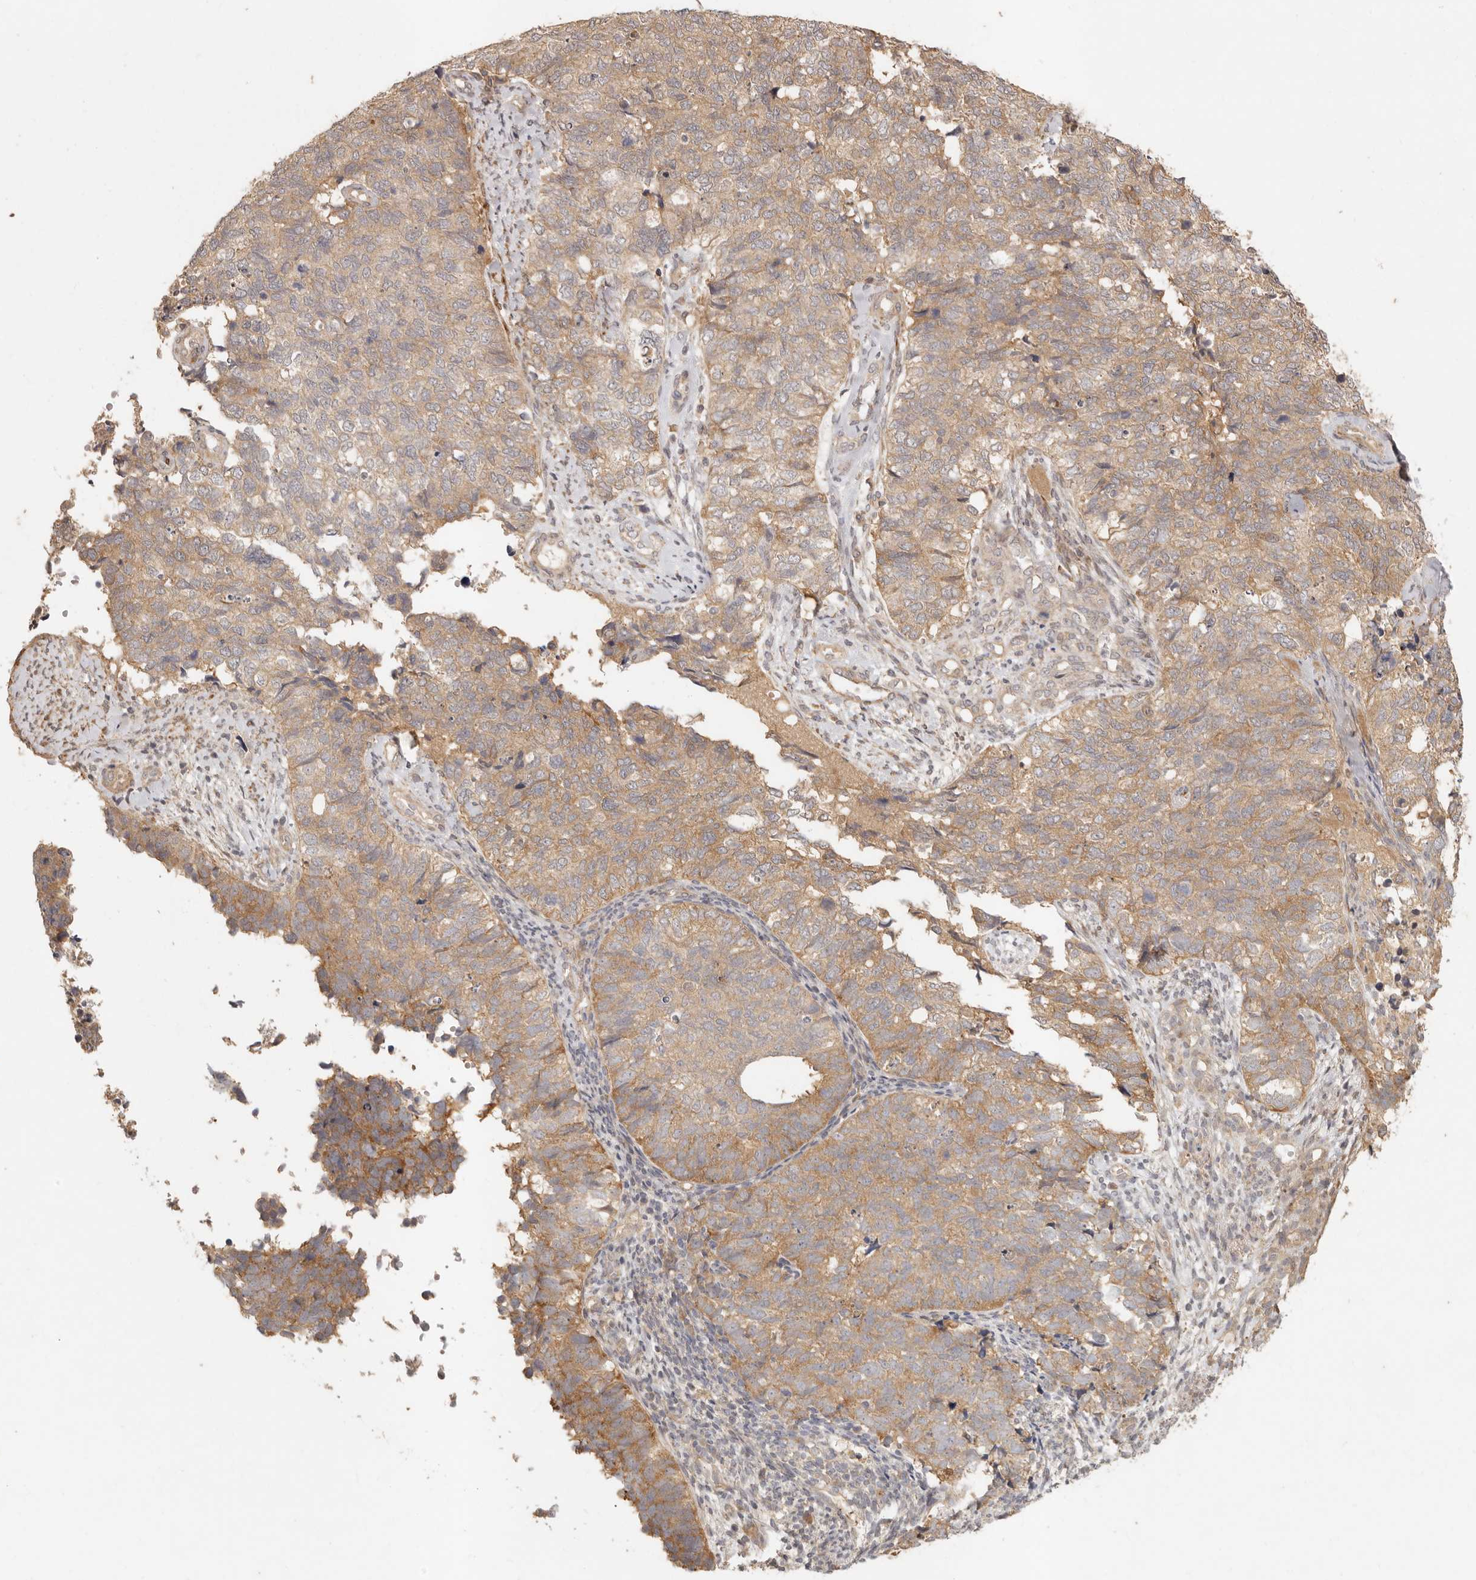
{"staining": {"intensity": "moderate", "quantity": ">75%", "location": "cytoplasmic/membranous"}, "tissue": "cervical cancer", "cell_type": "Tumor cells", "image_type": "cancer", "snomed": [{"axis": "morphology", "description": "Squamous cell carcinoma, NOS"}, {"axis": "topography", "description": "Cervix"}], "caption": "Tumor cells display medium levels of moderate cytoplasmic/membranous staining in approximately >75% of cells in human squamous cell carcinoma (cervical). Nuclei are stained in blue.", "gene": "VIPR1", "patient": {"sex": "female", "age": 63}}